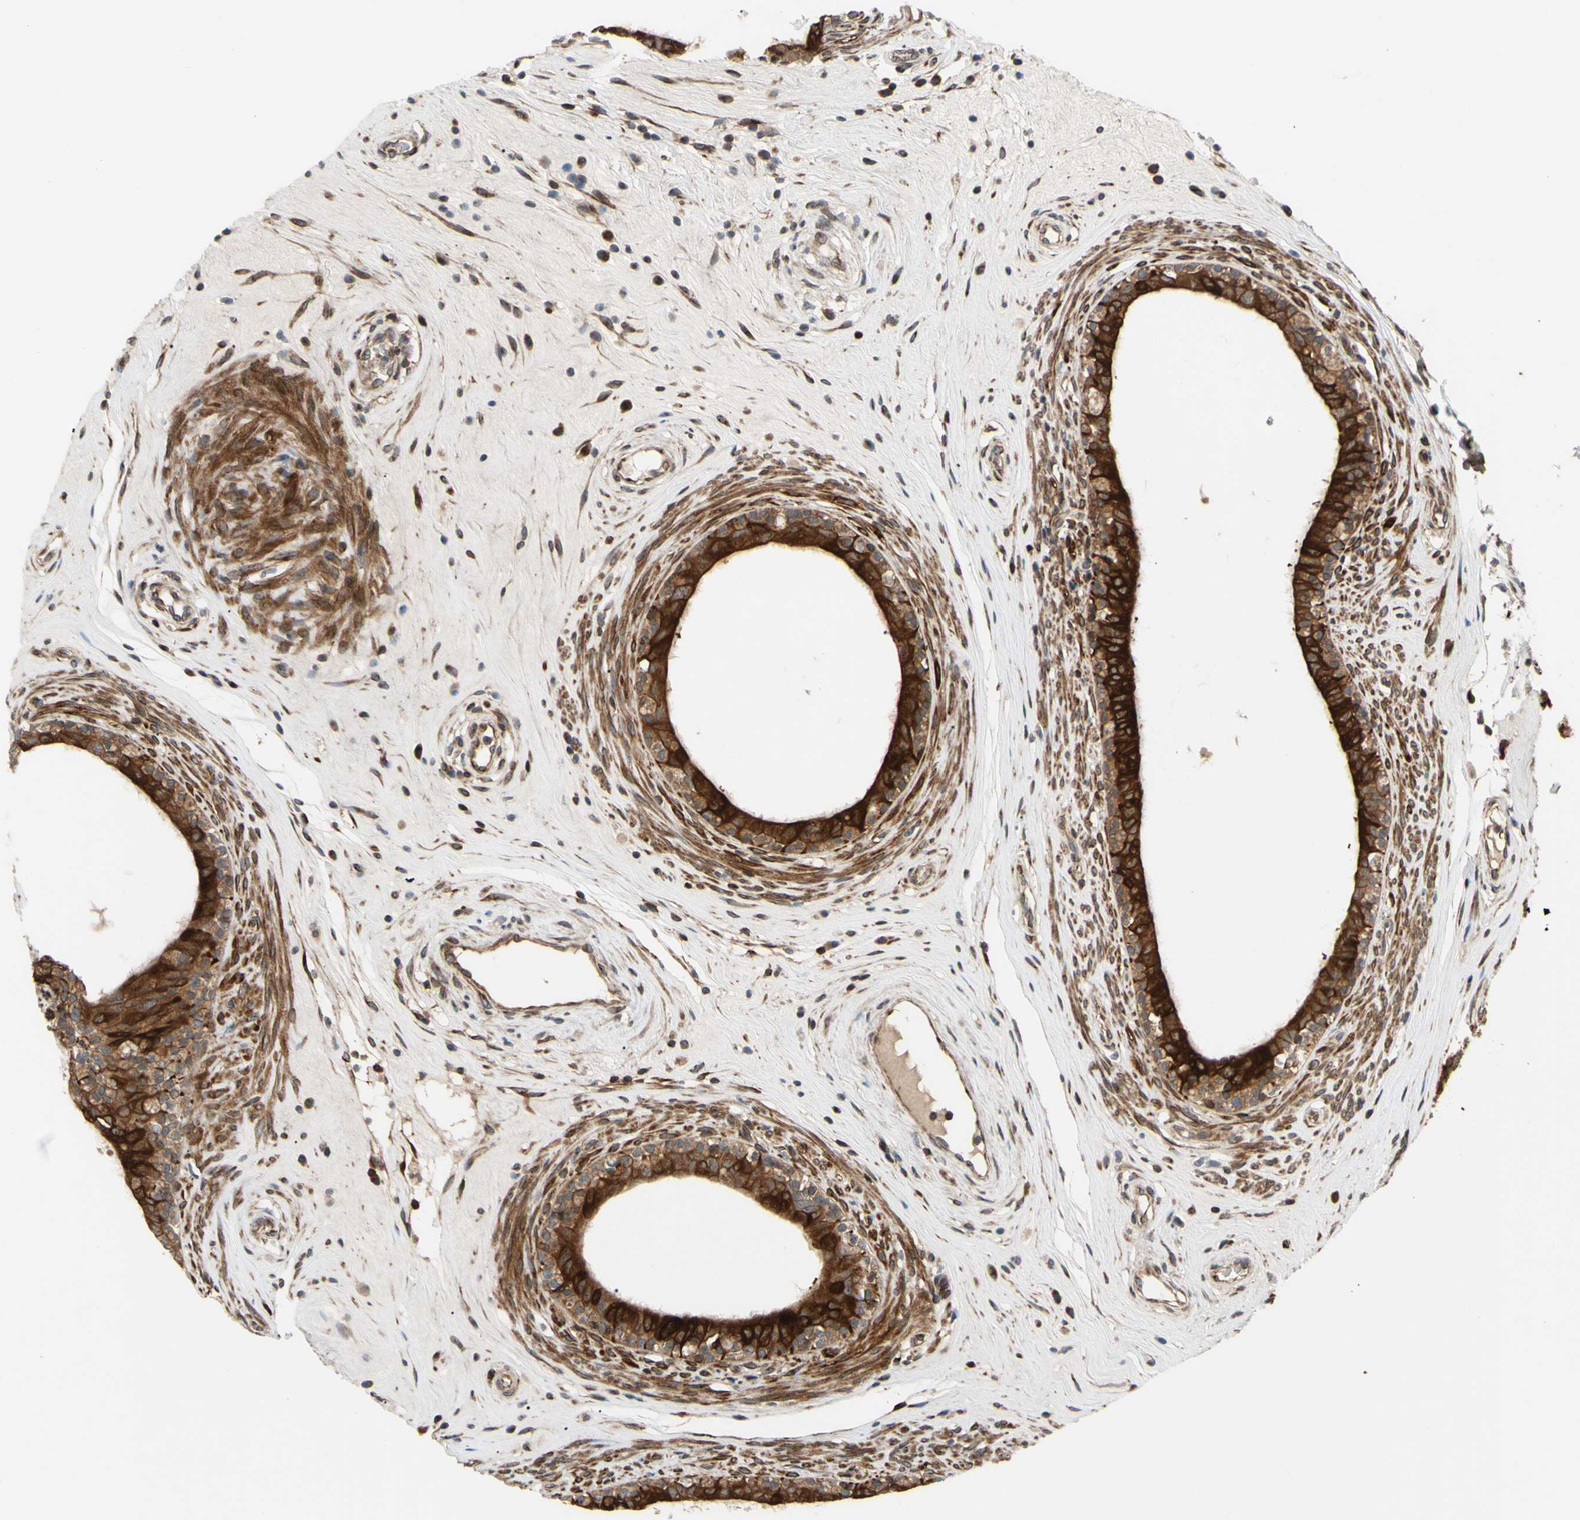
{"staining": {"intensity": "strong", "quantity": ">75%", "location": "cytoplasmic/membranous"}, "tissue": "epididymis", "cell_type": "Glandular cells", "image_type": "normal", "snomed": [{"axis": "morphology", "description": "Normal tissue, NOS"}, {"axis": "morphology", "description": "Inflammation, NOS"}, {"axis": "topography", "description": "Epididymis"}], "caption": "Glandular cells demonstrate strong cytoplasmic/membranous positivity in approximately >75% of cells in benign epididymis.", "gene": "PRAF2", "patient": {"sex": "male", "age": 84}}